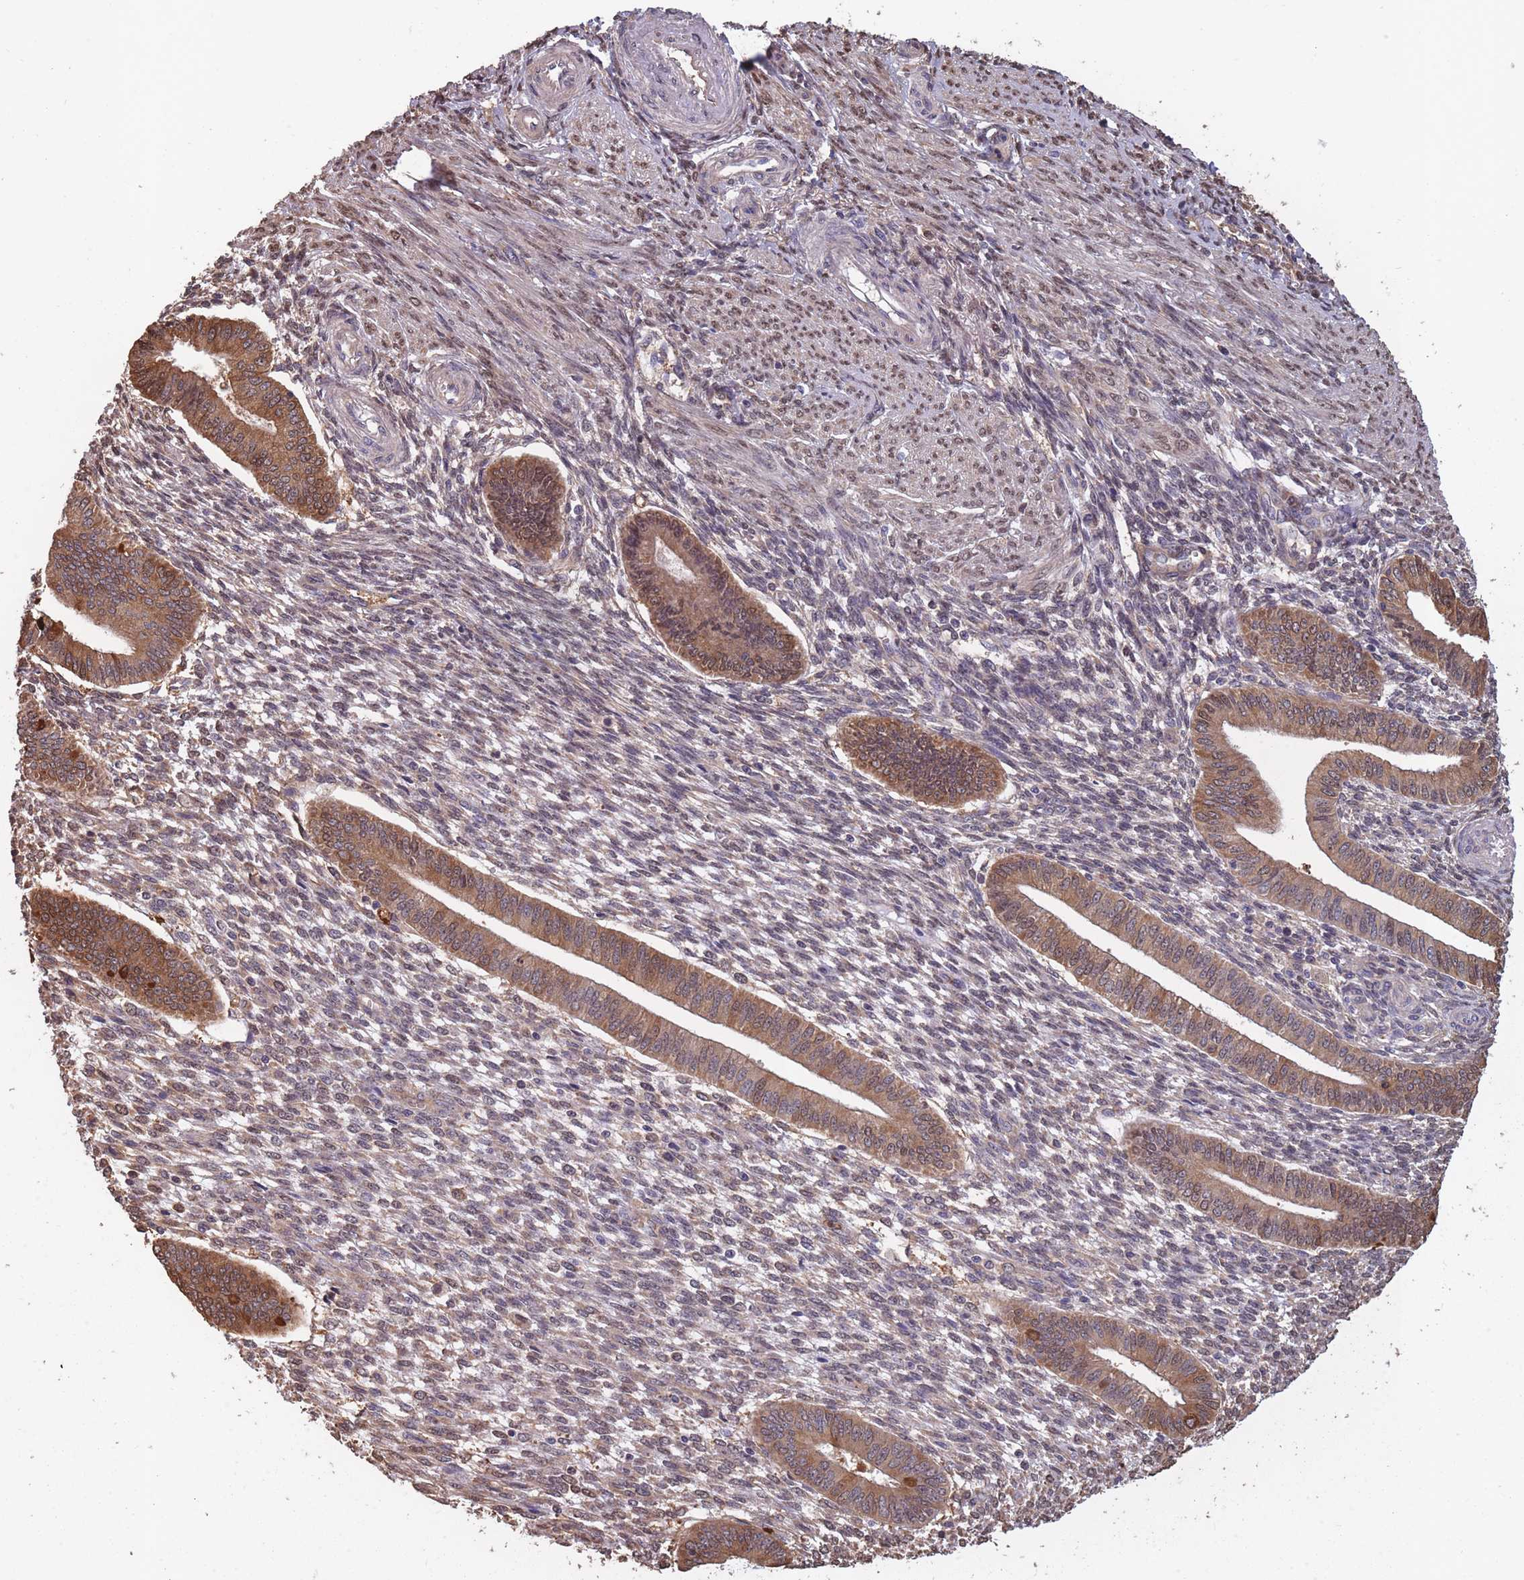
{"staining": {"intensity": "weak", "quantity": ">75%", "location": "cytoplasmic/membranous"}, "tissue": "endometrium", "cell_type": "Cells in endometrial stroma", "image_type": "normal", "snomed": [{"axis": "morphology", "description": "Normal tissue, NOS"}, {"axis": "topography", "description": "Endometrium"}], "caption": "High-magnification brightfield microscopy of benign endometrium stained with DAB (brown) and counterstained with hematoxylin (blue). cells in endometrial stroma exhibit weak cytoplasmic/membranous expression is identified in about>75% of cells.", "gene": "ARL13B", "patient": {"sex": "female", "age": 36}}